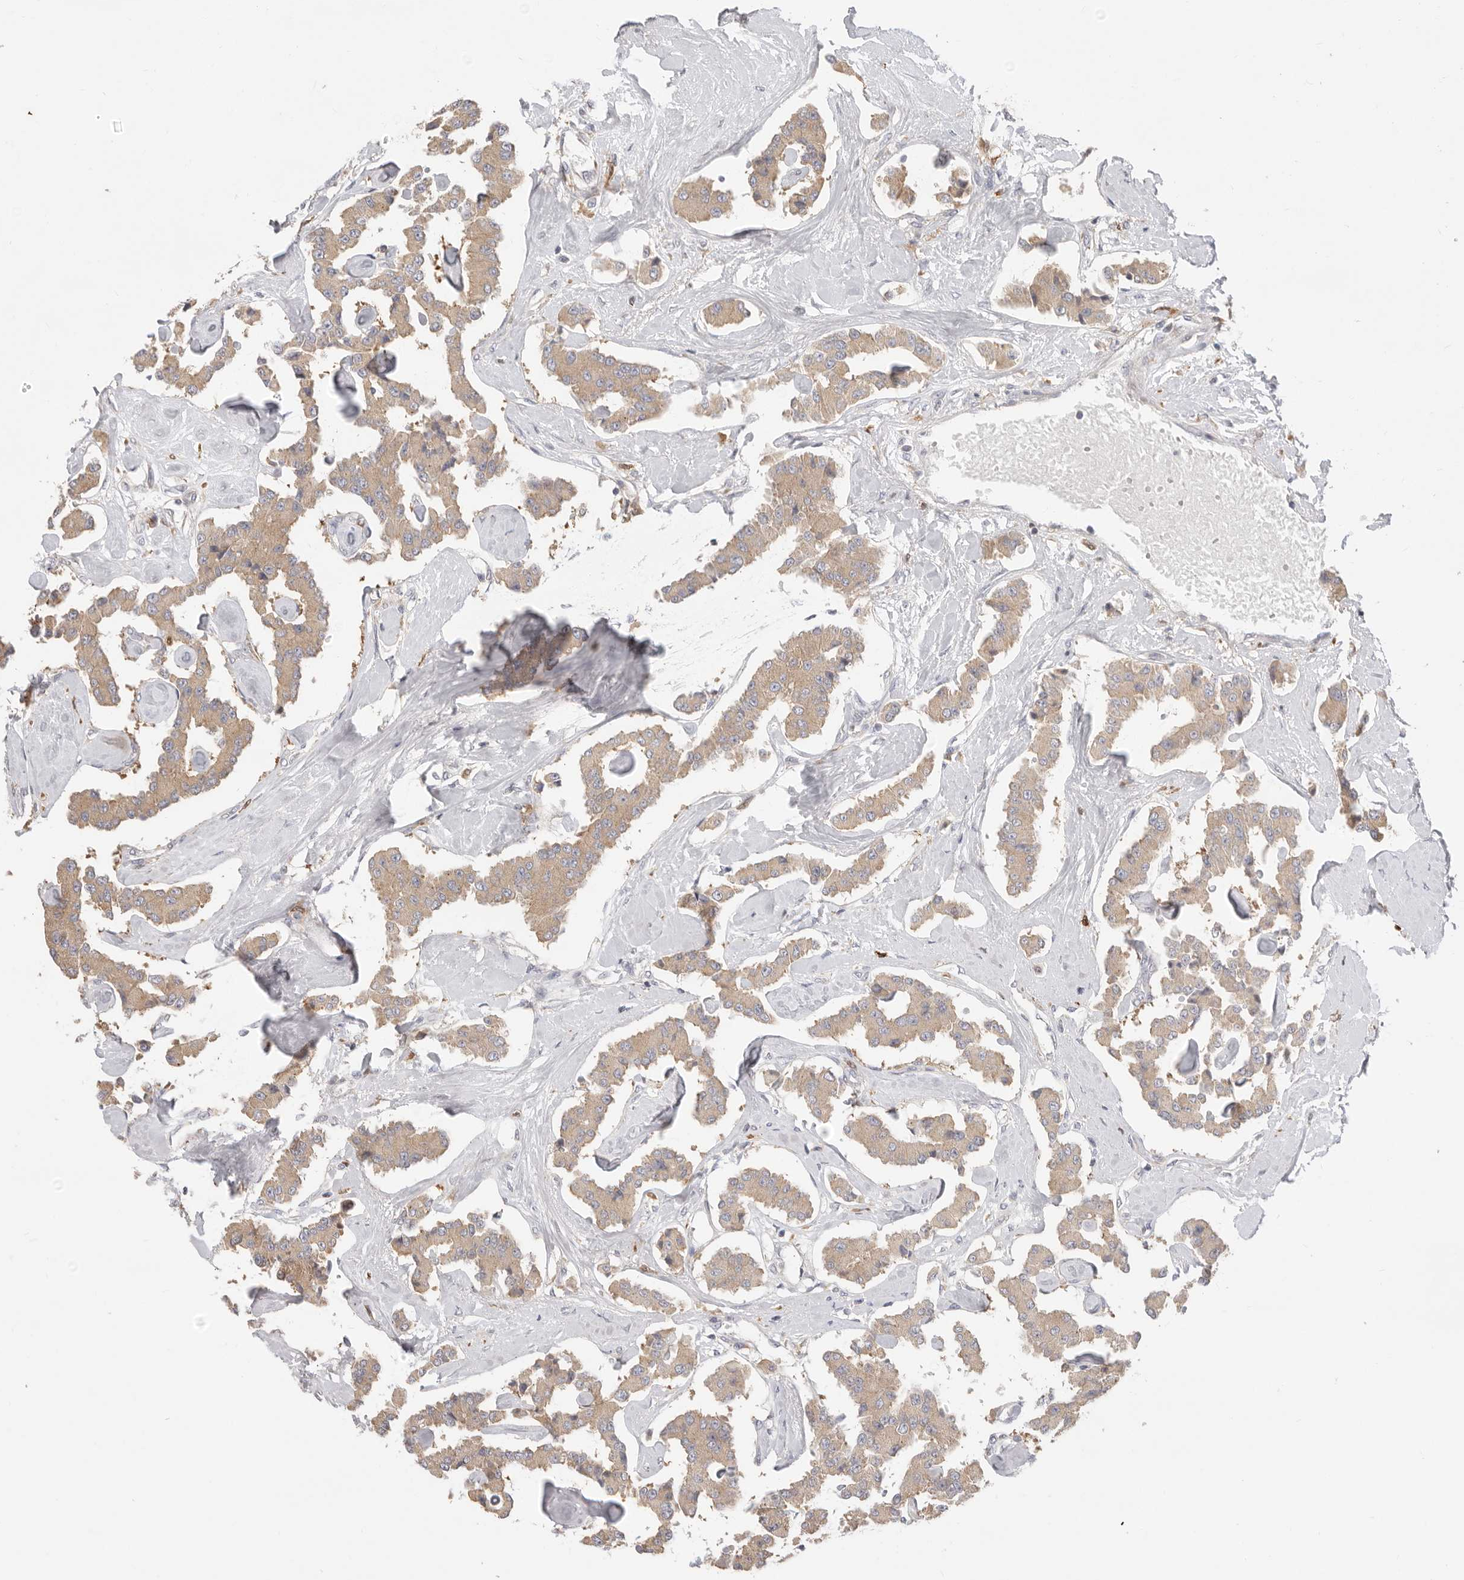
{"staining": {"intensity": "weak", "quantity": ">75%", "location": "cytoplasmic/membranous"}, "tissue": "carcinoid", "cell_type": "Tumor cells", "image_type": "cancer", "snomed": [{"axis": "morphology", "description": "Carcinoid, malignant, NOS"}, {"axis": "topography", "description": "Pancreas"}], "caption": "The photomicrograph demonstrates staining of carcinoid, revealing weak cytoplasmic/membranous protein positivity (brown color) within tumor cells.", "gene": "USH1C", "patient": {"sex": "male", "age": 41}}